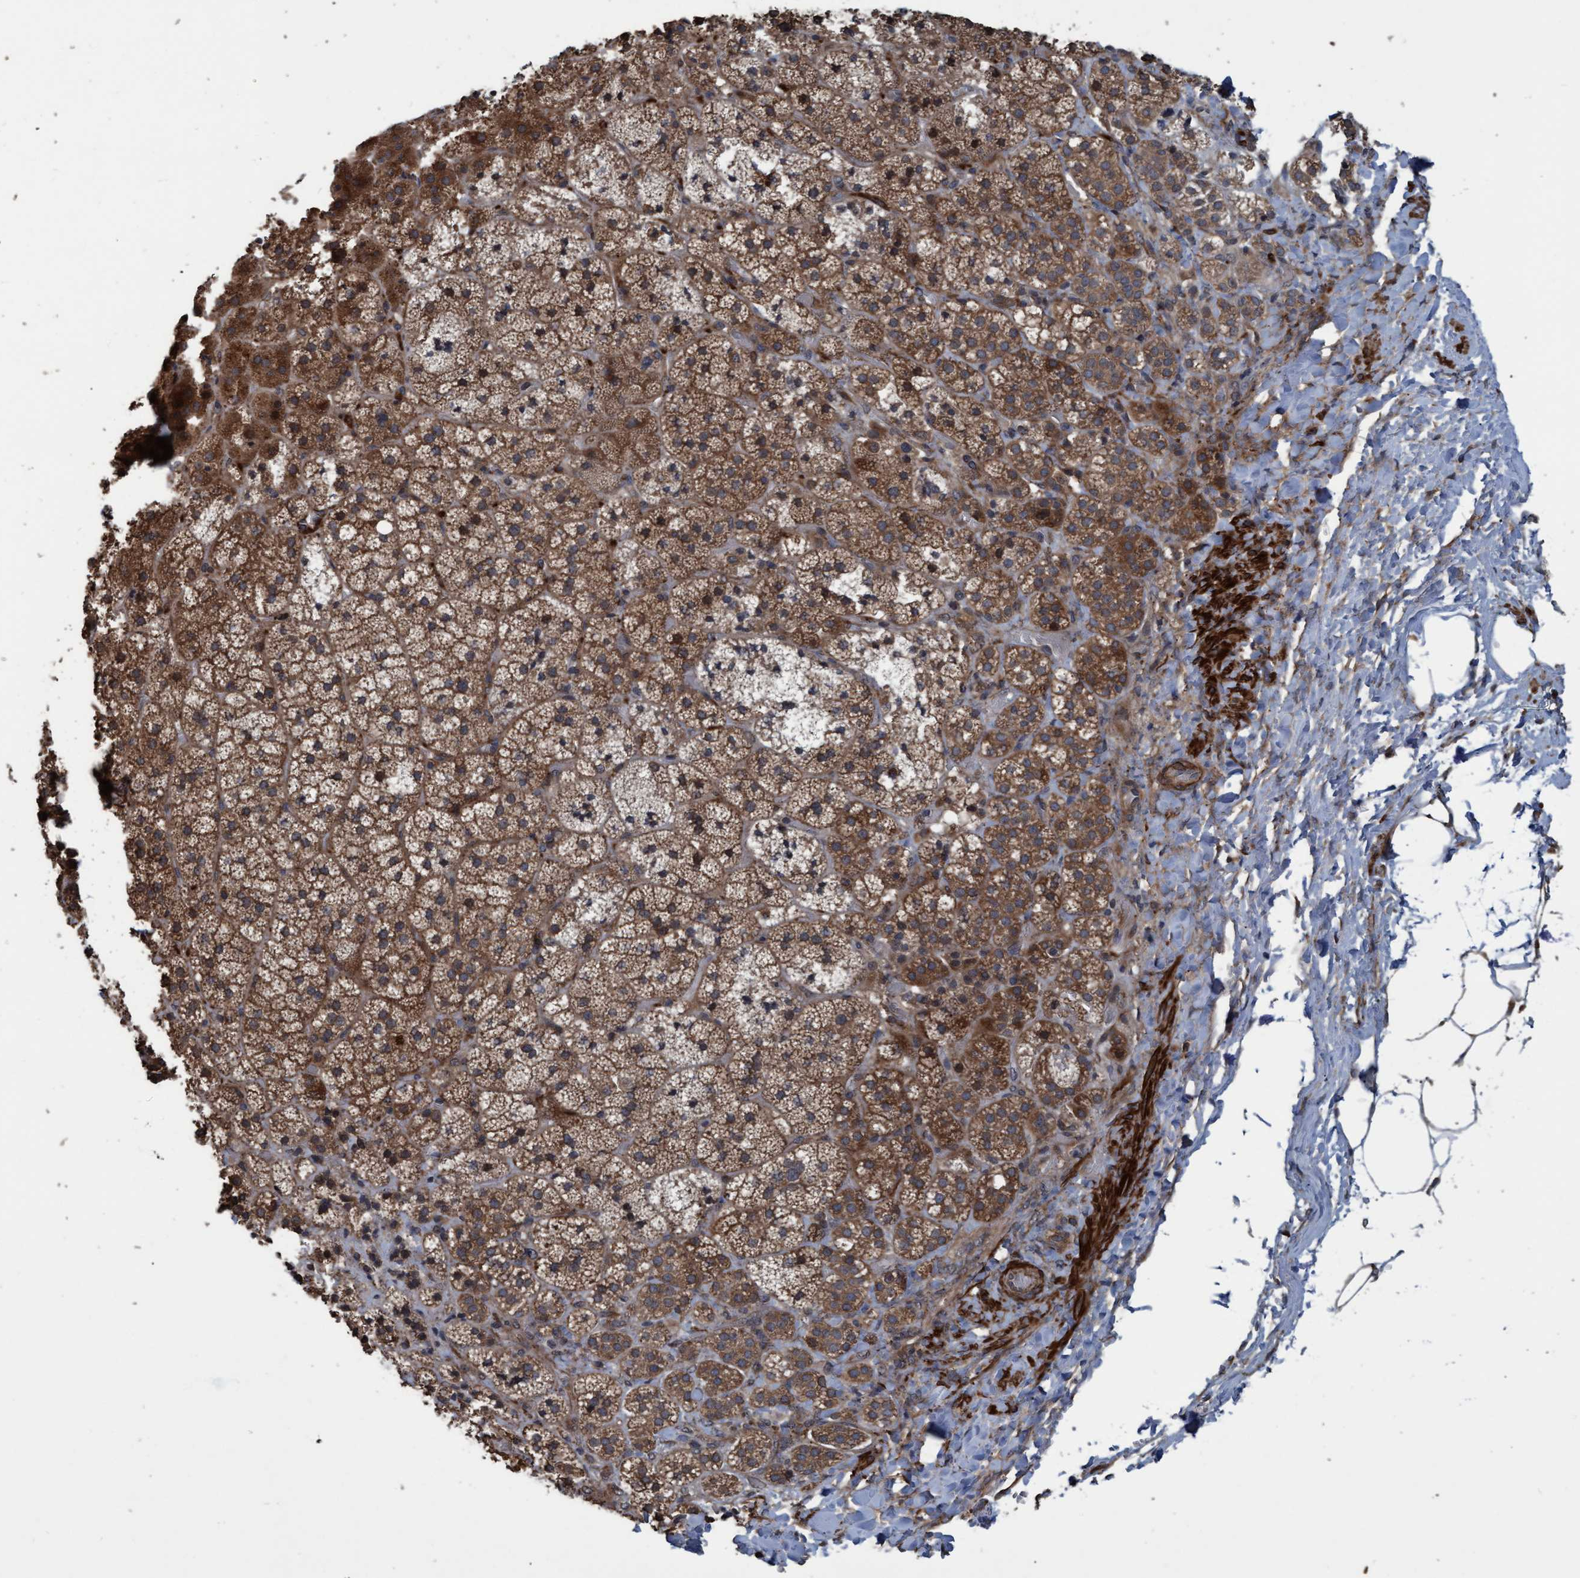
{"staining": {"intensity": "moderate", "quantity": ">75%", "location": "cytoplasmic/membranous"}, "tissue": "adrenal gland", "cell_type": "Glandular cells", "image_type": "normal", "snomed": [{"axis": "morphology", "description": "Normal tissue, NOS"}, {"axis": "topography", "description": "Adrenal gland"}], "caption": "Immunohistochemistry (DAB) staining of normal adrenal gland shows moderate cytoplasmic/membranous protein staining in about >75% of glandular cells.", "gene": "GGT6", "patient": {"sex": "female", "age": 44}}